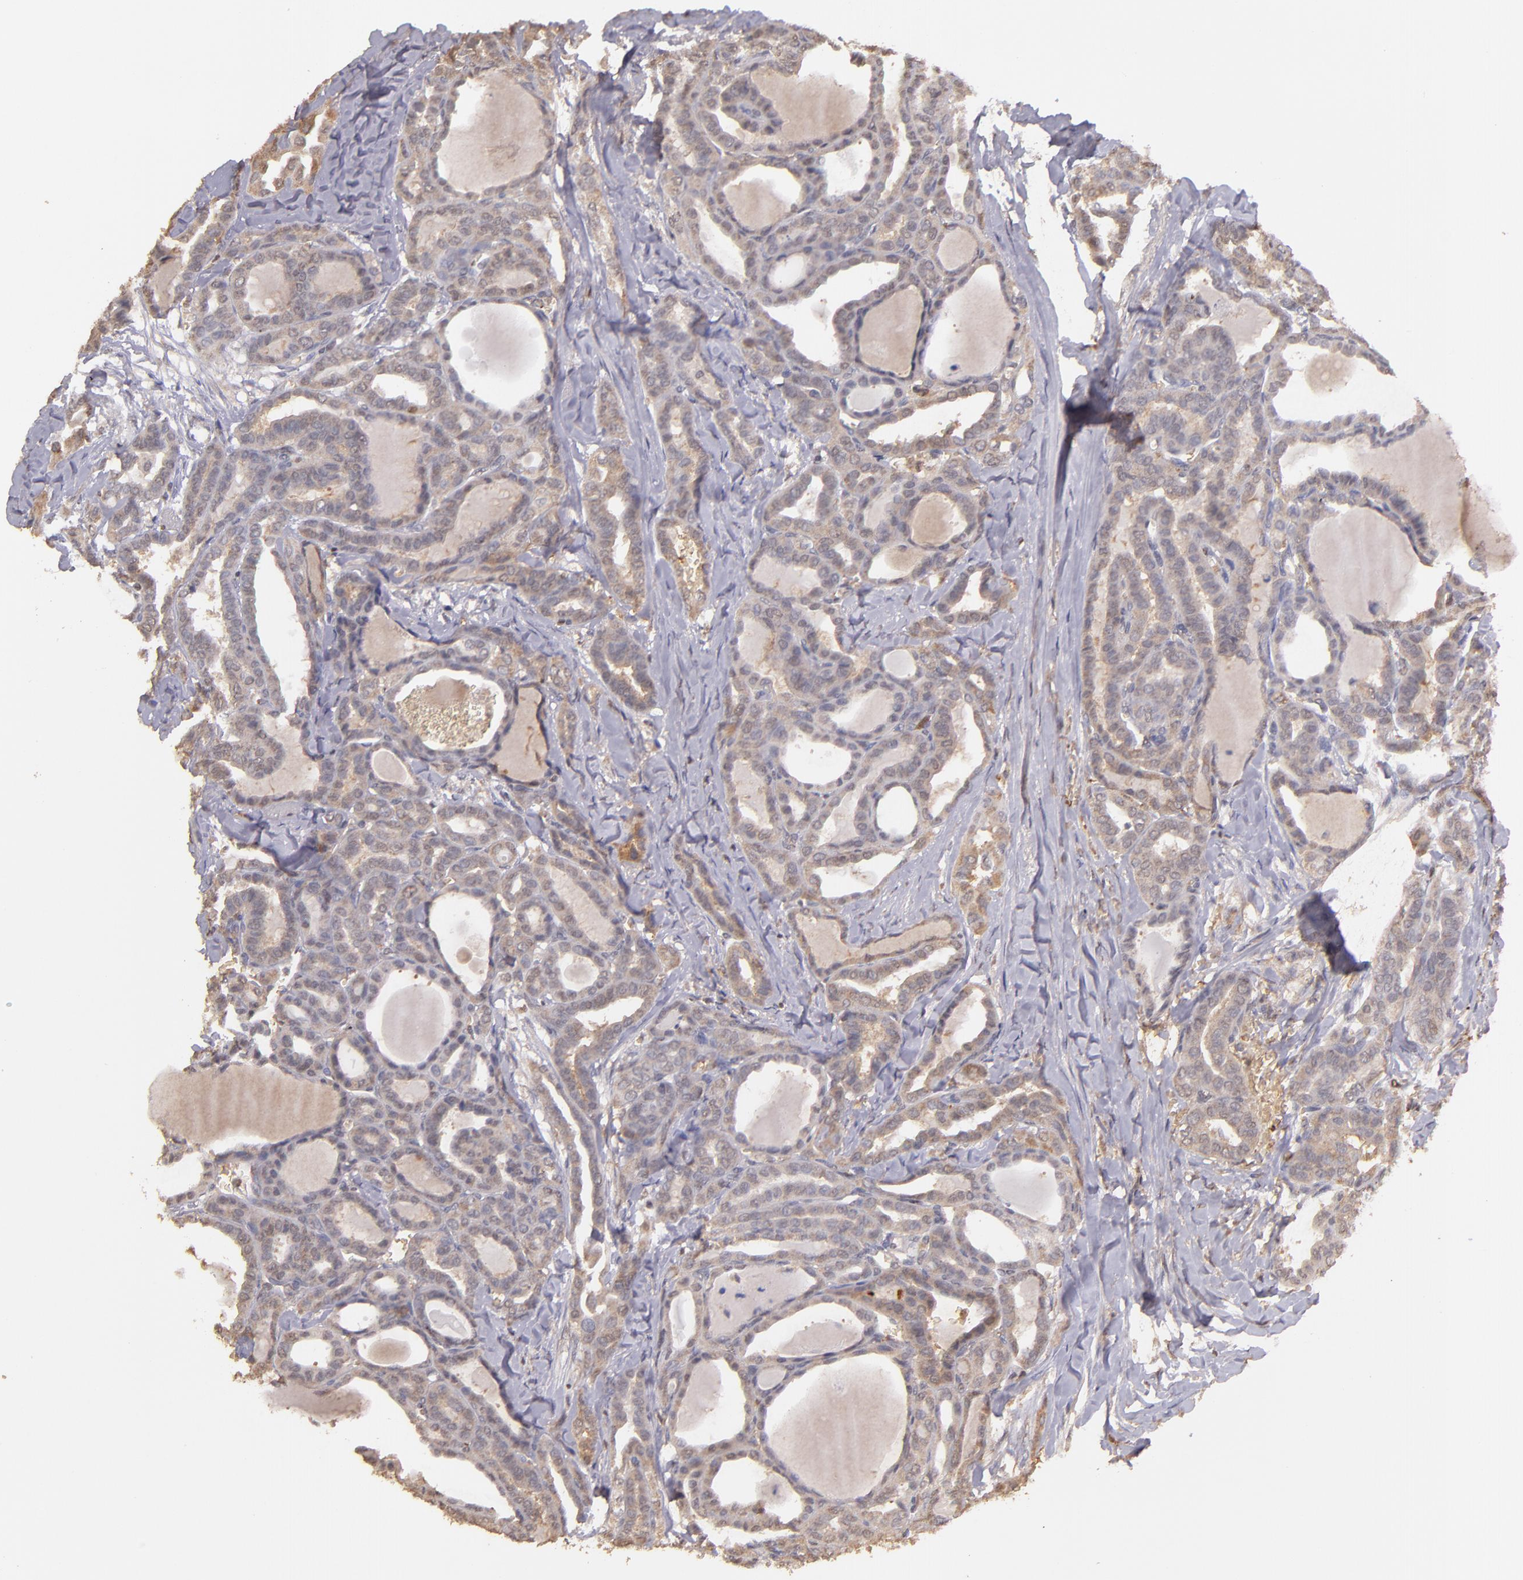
{"staining": {"intensity": "moderate", "quantity": ">75%", "location": "cytoplasmic/membranous"}, "tissue": "thyroid cancer", "cell_type": "Tumor cells", "image_type": "cancer", "snomed": [{"axis": "morphology", "description": "Carcinoma, NOS"}, {"axis": "topography", "description": "Thyroid gland"}], "caption": "The immunohistochemical stain highlights moderate cytoplasmic/membranous positivity in tumor cells of thyroid carcinoma tissue. The staining was performed using DAB (3,3'-diaminobenzidine), with brown indicating positive protein expression. Nuclei are stained blue with hematoxylin.", "gene": "SERPINC1", "patient": {"sex": "female", "age": 91}}